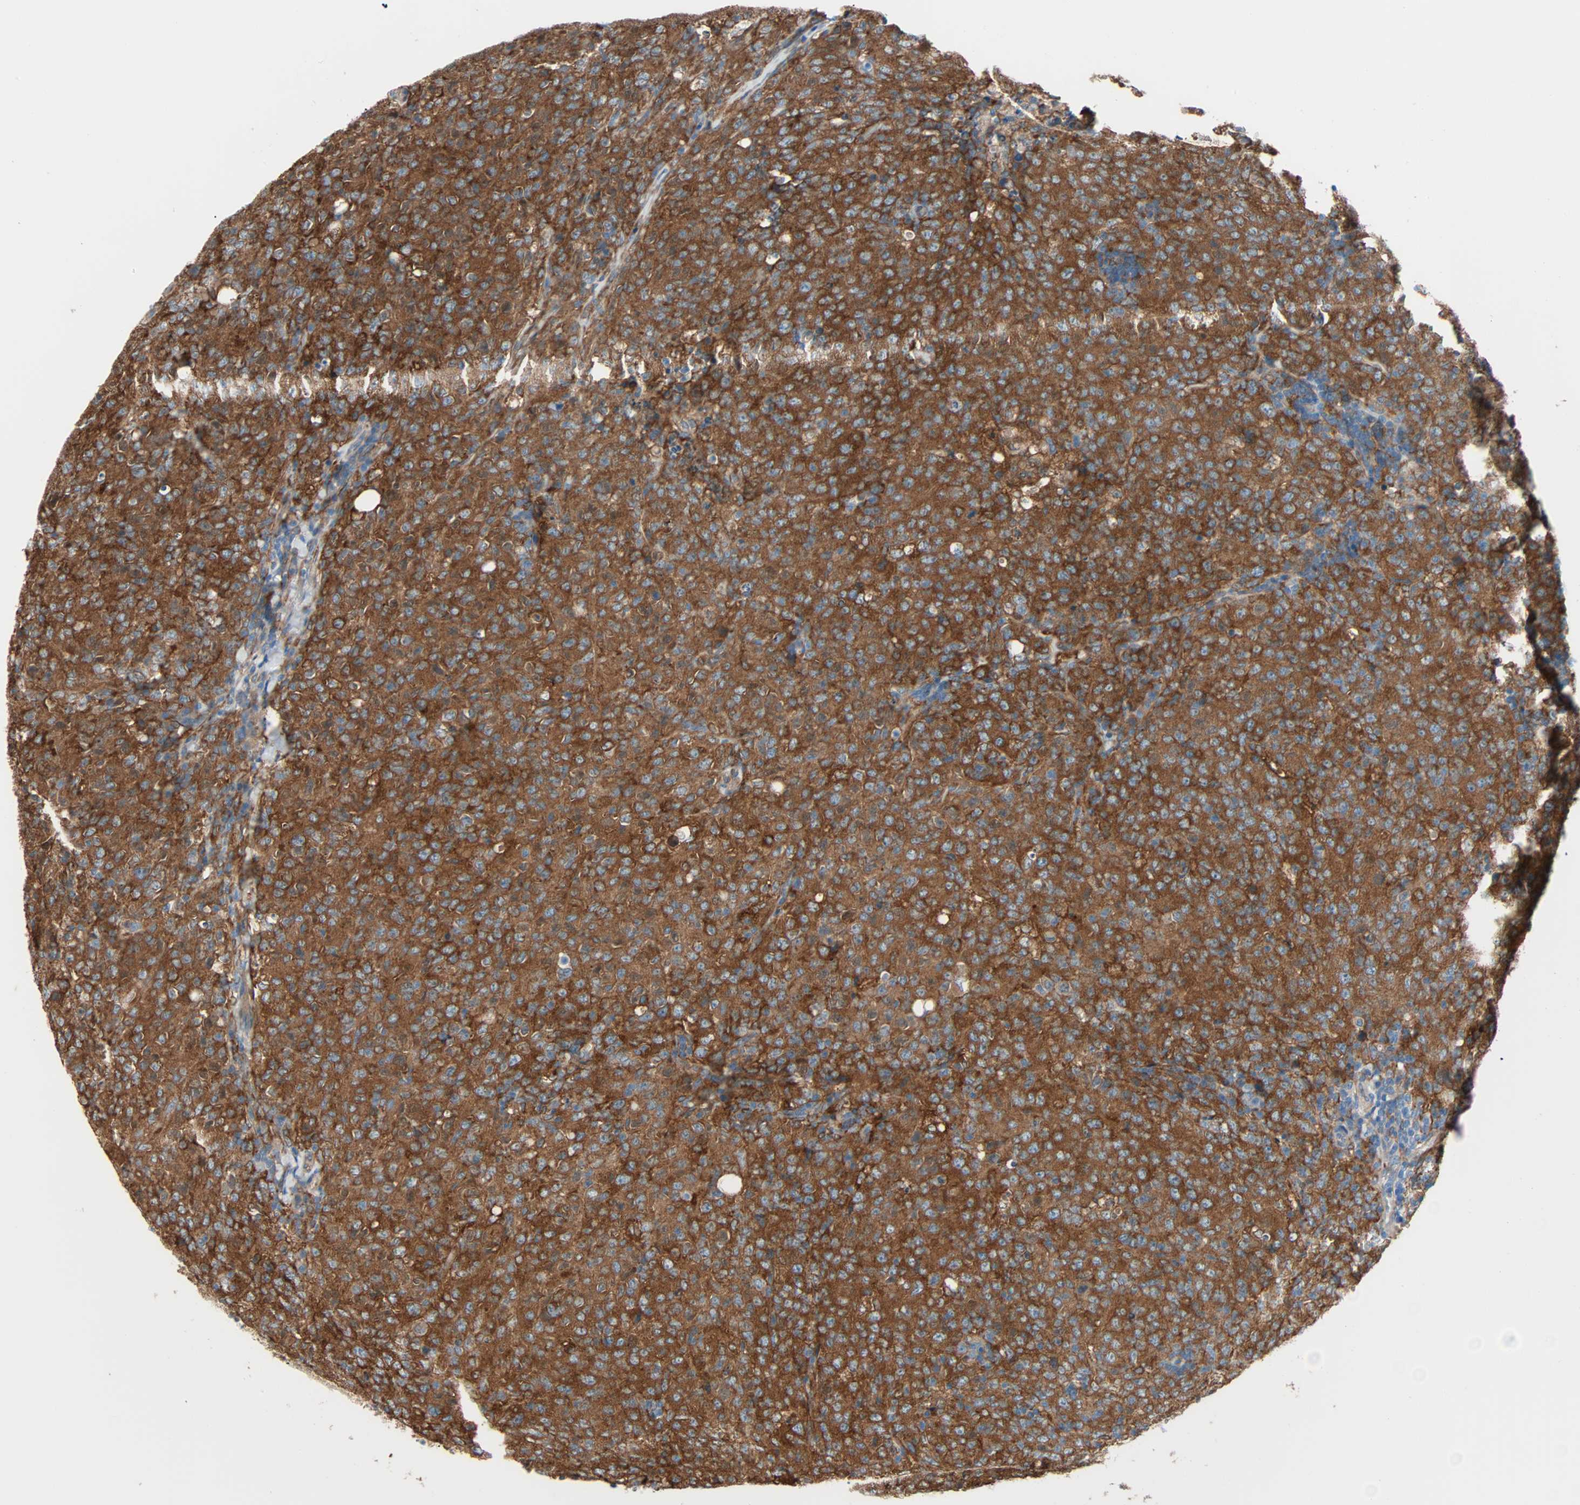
{"staining": {"intensity": "strong", "quantity": ">75%", "location": "cytoplasmic/membranous"}, "tissue": "lymphoma", "cell_type": "Tumor cells", "image_type": "cancer", "snomed": [{"axis": "morphology", "description": "Malignant lymphoma, non-Hodgkin's type, High grade"}, {"axis": "topography", "description": "Tonsil"}], "caption": "A brown stain labels strong cytoplasmic/membranous positivity of a protein in human high-grade malignant lymphoma, non-Hodgkin's type tumor cells.", "gene": "EPB41L2", "patient": {"sex": "female", "age": 36}}